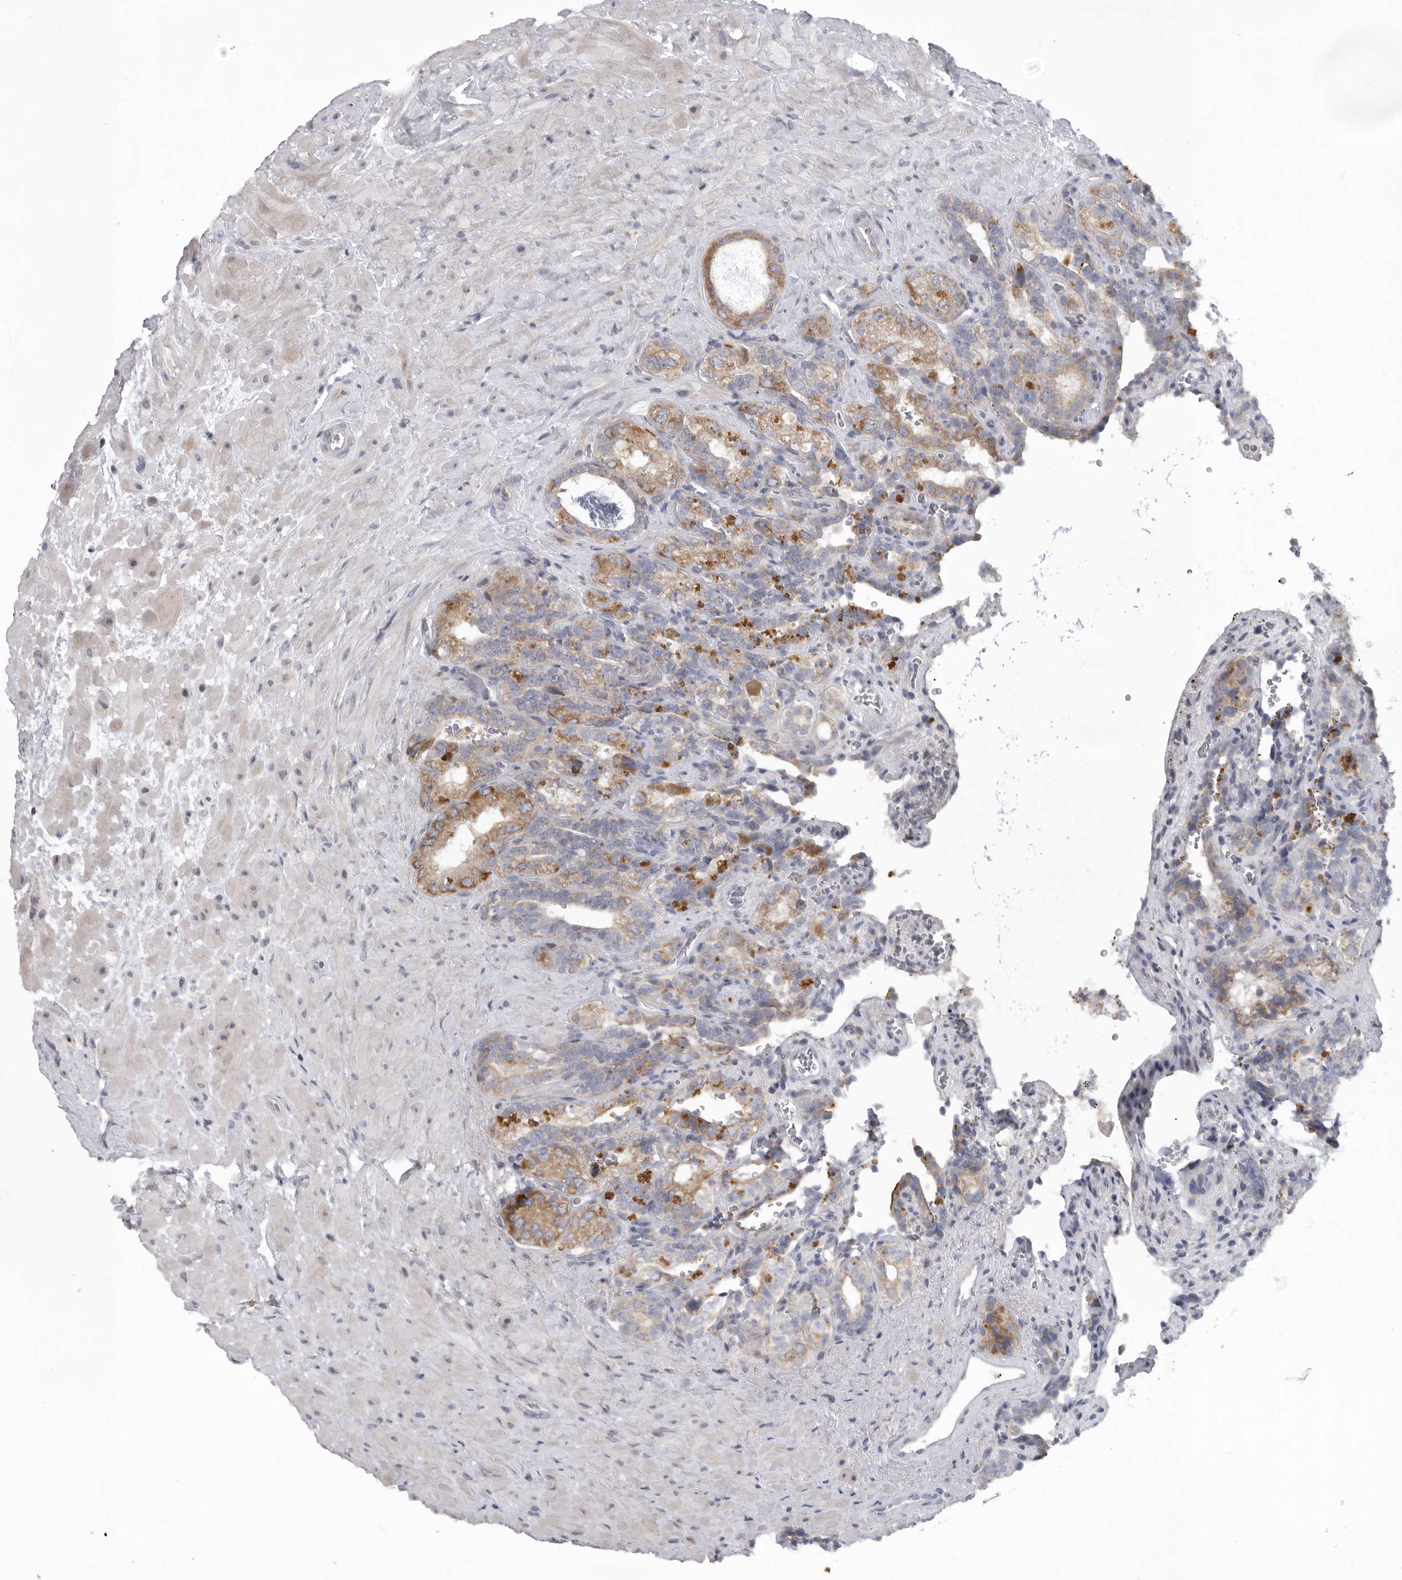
{"staining": {"intensity": "strong", "quantity": ">75%", "location": "cytoplasmic/membranous"}, "tissue": "seminal vesicle", "cell_type": "Glandular cells", "image_type": "normal", "snomed": [{"axis": "morphology", "description": "Normal tissue, NOS"}, {"axis": "topography", "description": "Prostate"}, {"axis": "topography", "description": "Seminal veicle"}], "caption": "Immunohistochemical staining of normal human seminal vesicle reveals high levels of strong cytoplasmic/membranous expression in about >75% of glandular cells. (DAB IHC, brown staining for protein, blue staining for nuclei).", "gene": "USP24", "patient": {"sex": "male", "age": 67}}